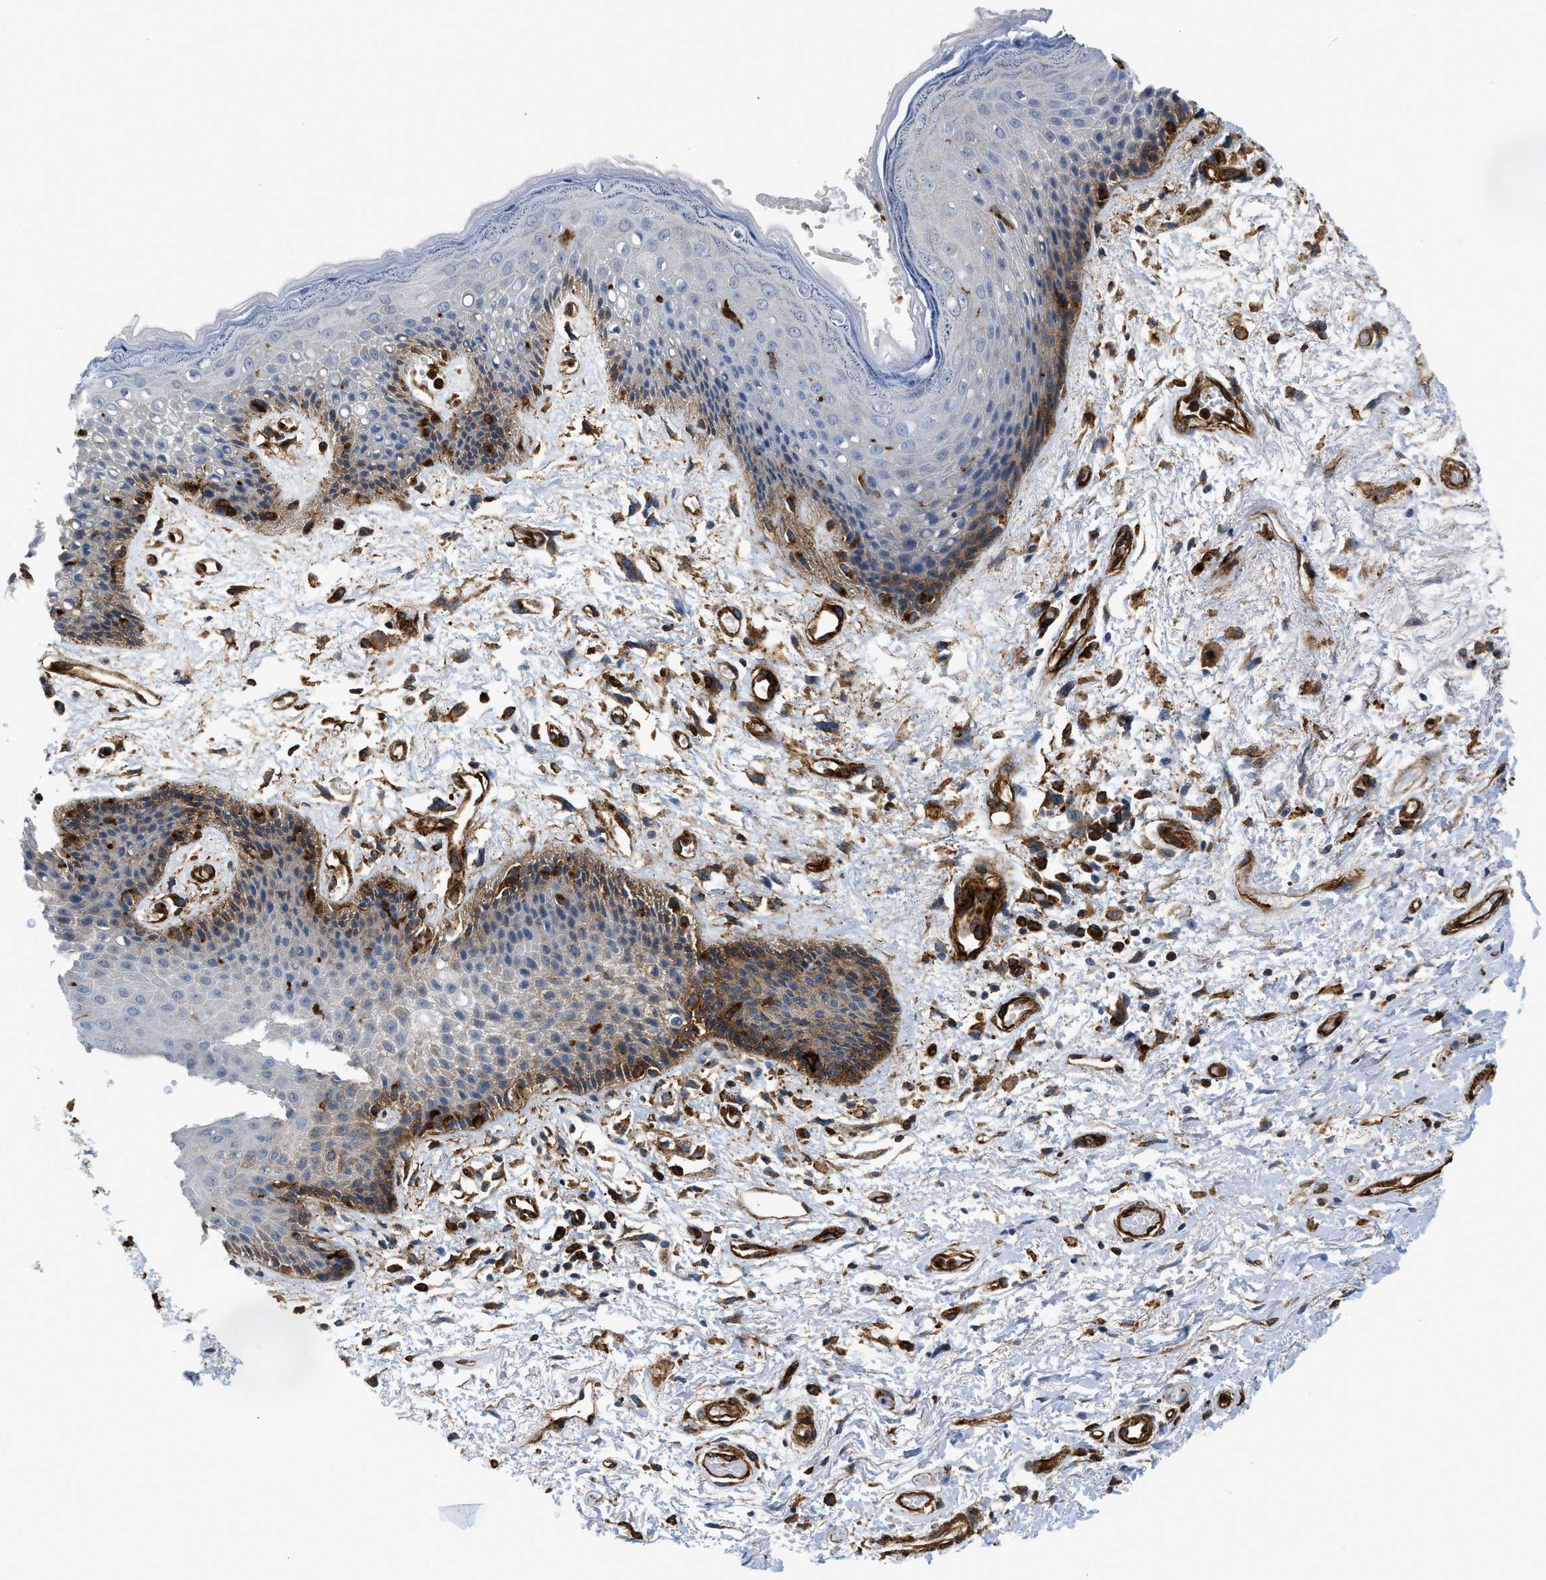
{"staining": {"intensity": "moderate", "quantity": "<25%", "location": "cytoplasmic/membranous"}, "tissue": "skin", "cell_type": "Epidermal cells", "image_type": "normal", "snomed": [{"axis": "morphology", "description": "Normal tissue, NOS"}, {"axis": "topography", "description": "Anal"}], "caption": "High-power microscopy captured an immunohistochemistry (IHC) histopathology image of normal skin, revealing moderate cytoplasmic/membranous staining in approximately <25% of epidermal cells. The staining was performed using DAB, with brown indicating positive protein expression. Nuclei are stained blue with hematoxylin.", "gene": "HIP1", "patient": {"sex": "female", "age": 46}}